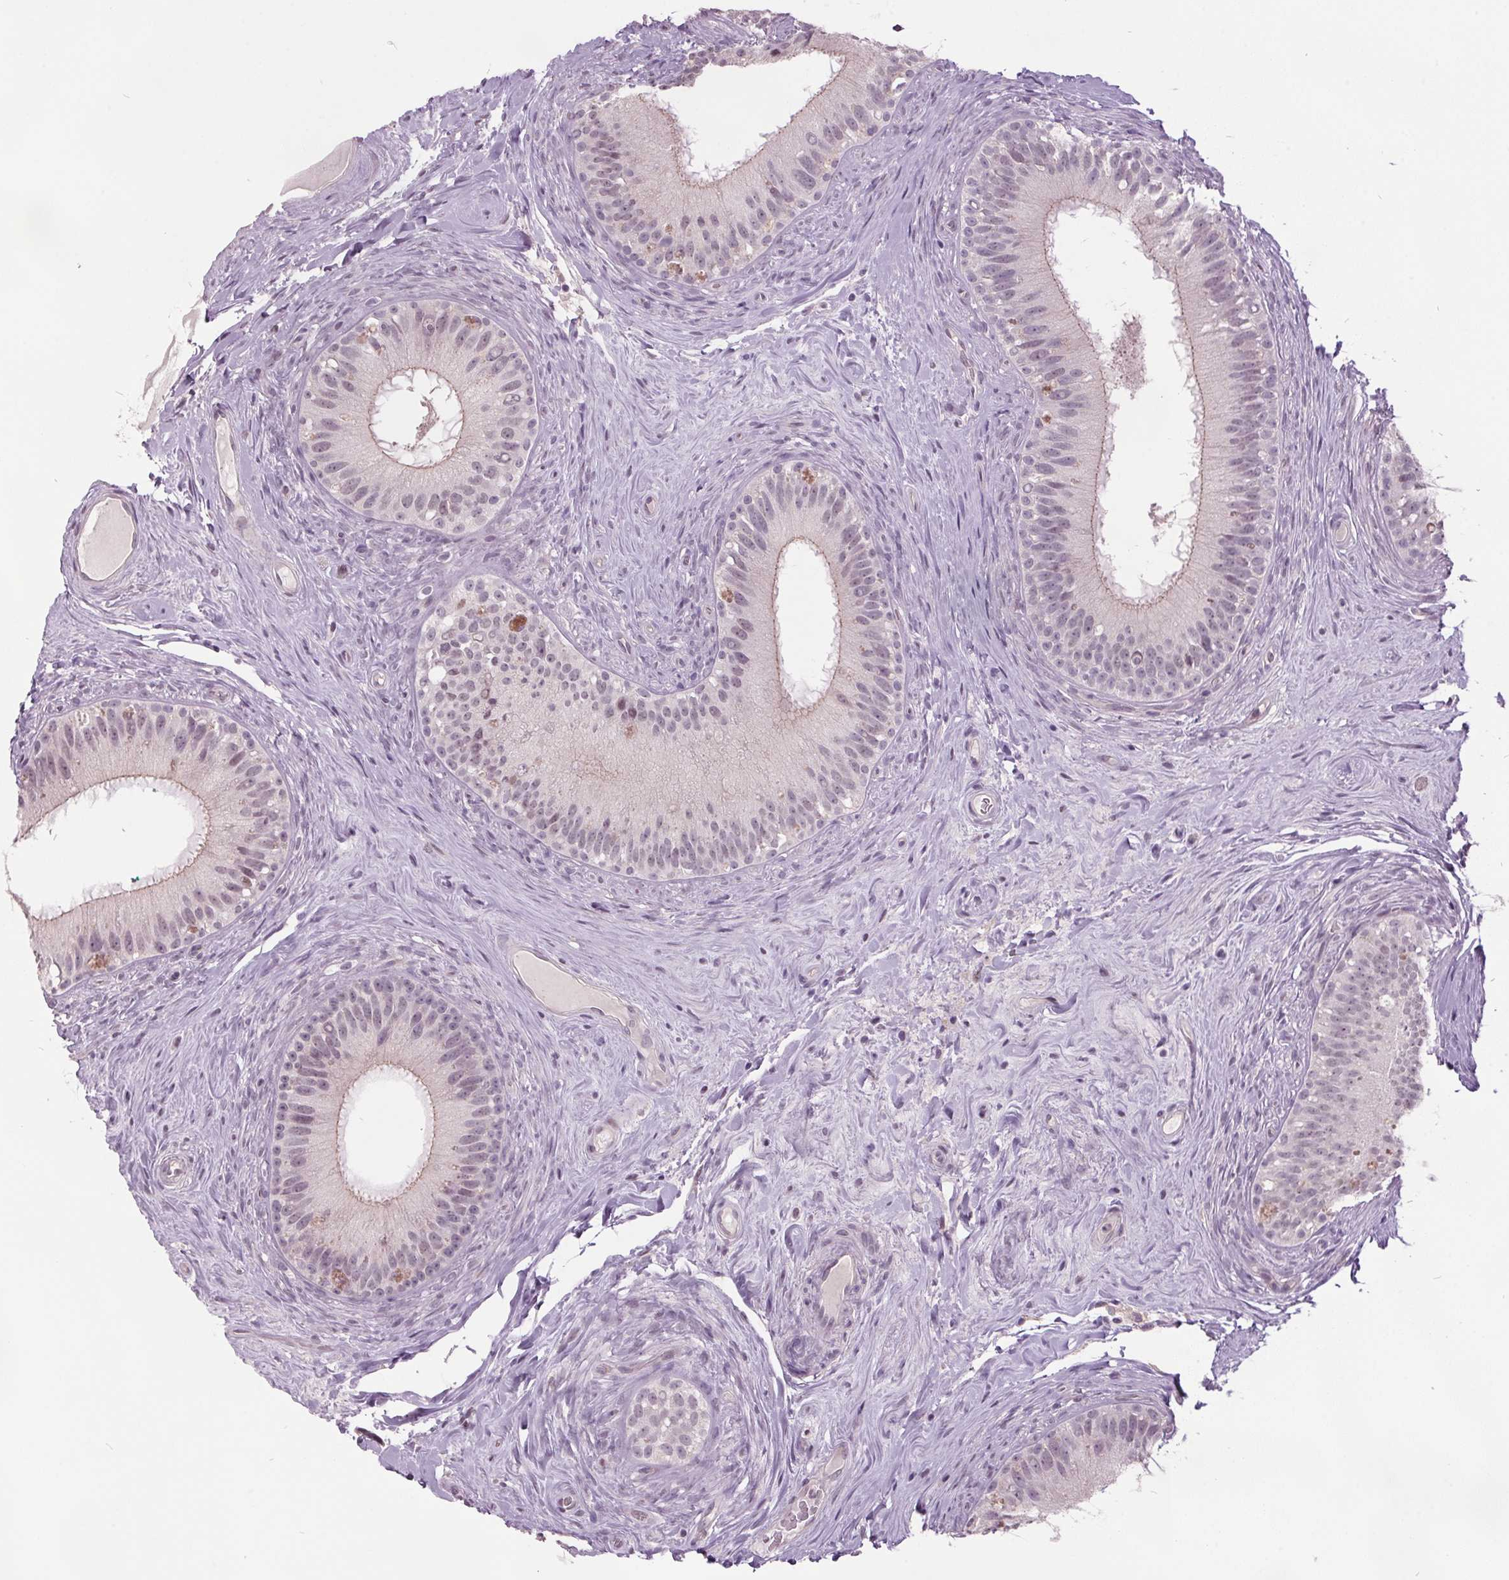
{"staining": {"intensity": "weak", "quantity": "<25%", "location": "cytoplasmic/membranous,nuclear"}, "tissue": "epididymis", "cell_type": "Glandular cells", "image_type": "normal", "snomed": [{"axis": "morphology", "description": "Normal tissue, NOS"}, {"axis": "topography", "description": "Epididymis"}], "caption": "Immunohistochemistry (IHC) micrograph of benign epididymis stained for a protein (brown), which exhibits no expression in glandular cells.", "gene": "C2orf16", "patient": {"sex": "male", "age": 59}}